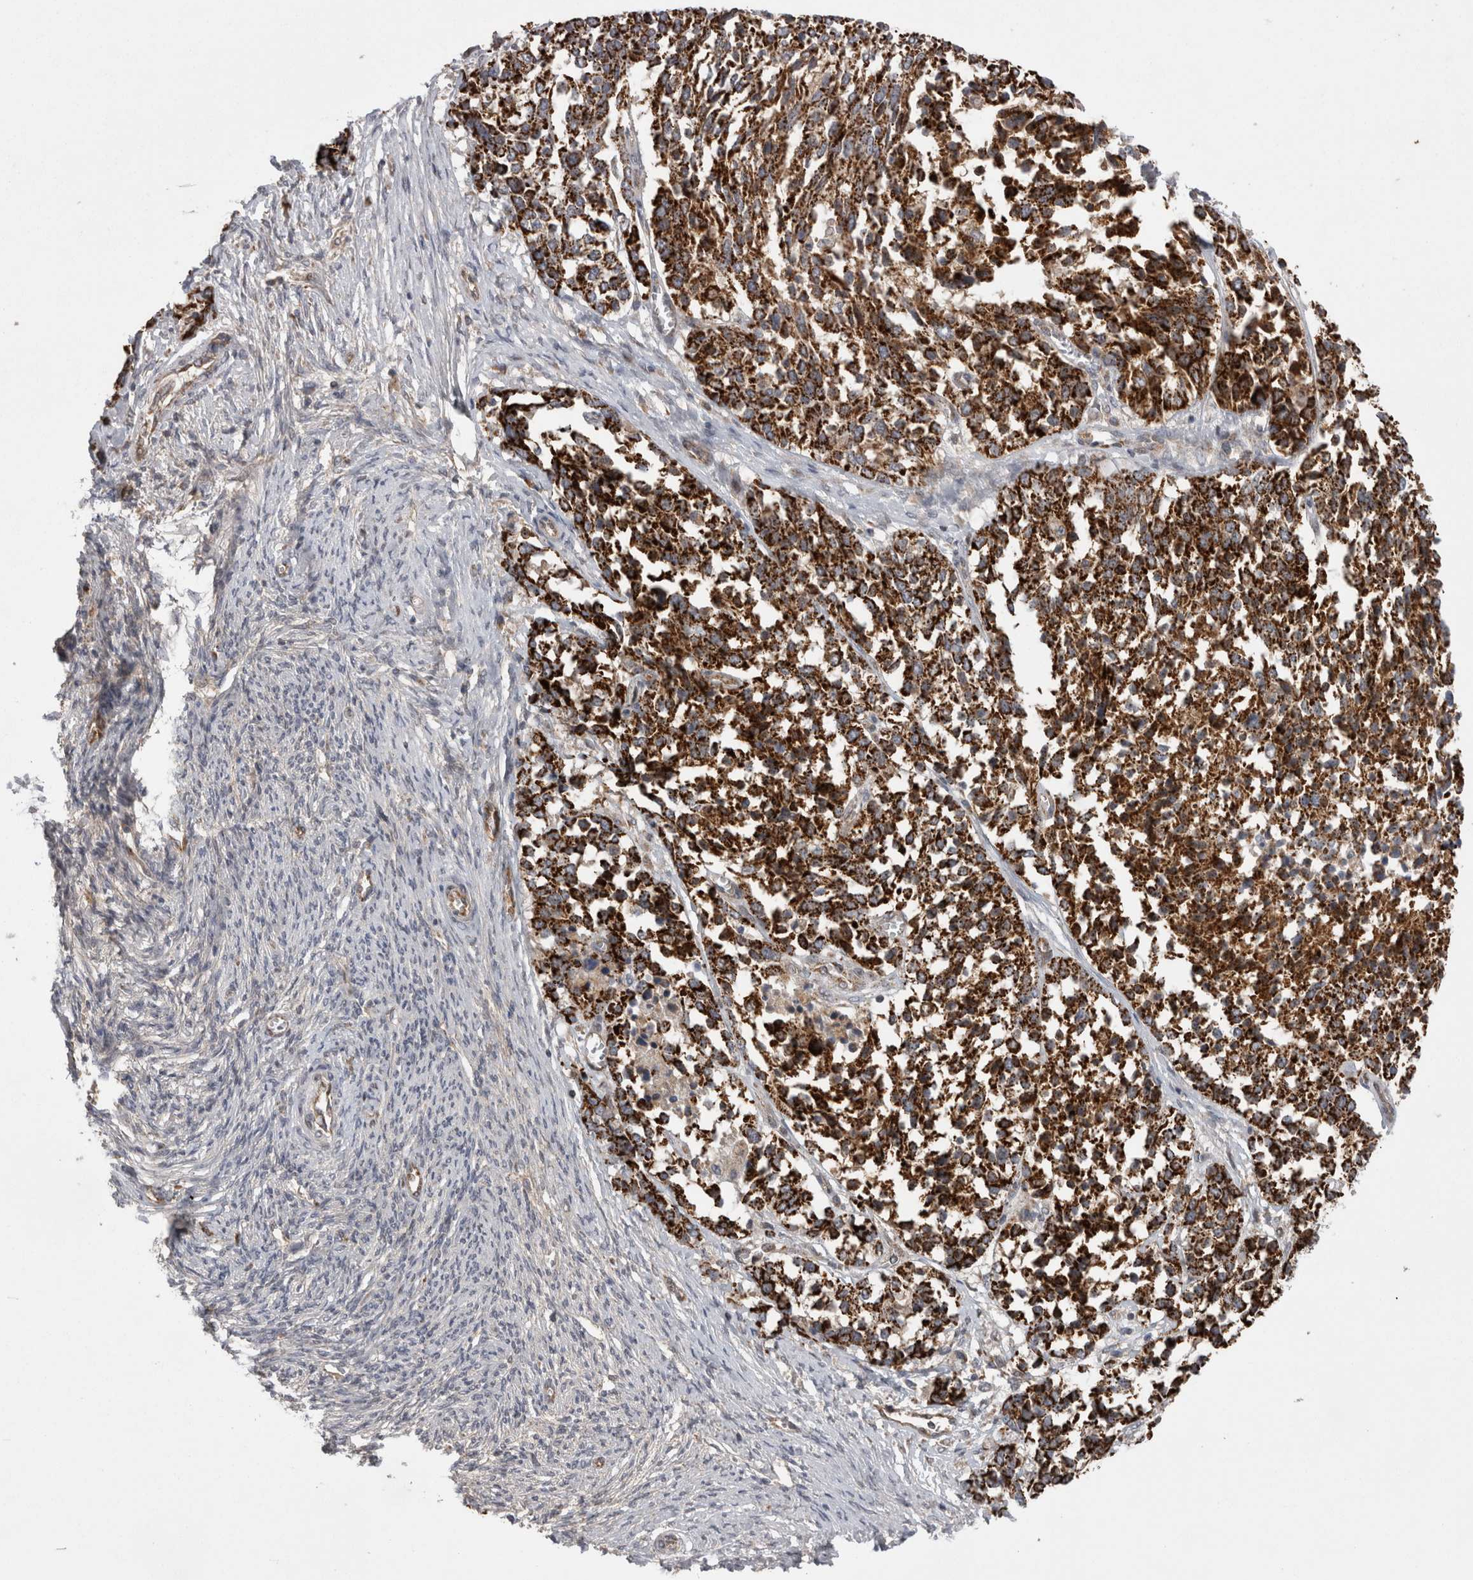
{"staining": {"intensity": "strong", "quantity": ">75%", "location": "cytoplasmic/membranous"}, "tissue": "ovarian cancer", "cell_type": "Tumor cells", "image_type": "cancer", "snomed": [{"axis": "morphology", "description": "Cystadenocarcinoma, serous, NOS"}, {"axis": "topography", "description": "Ovary"}], "caption": "Immunohistochemical staining of ovarian cancer (serous cystadenocarcinoma) displays strong cytoplasmic/membranous protein positivity in about >75% of tumor cells.", "gene": "DARS2", "patient": {"sex": "female", "age": 44}}